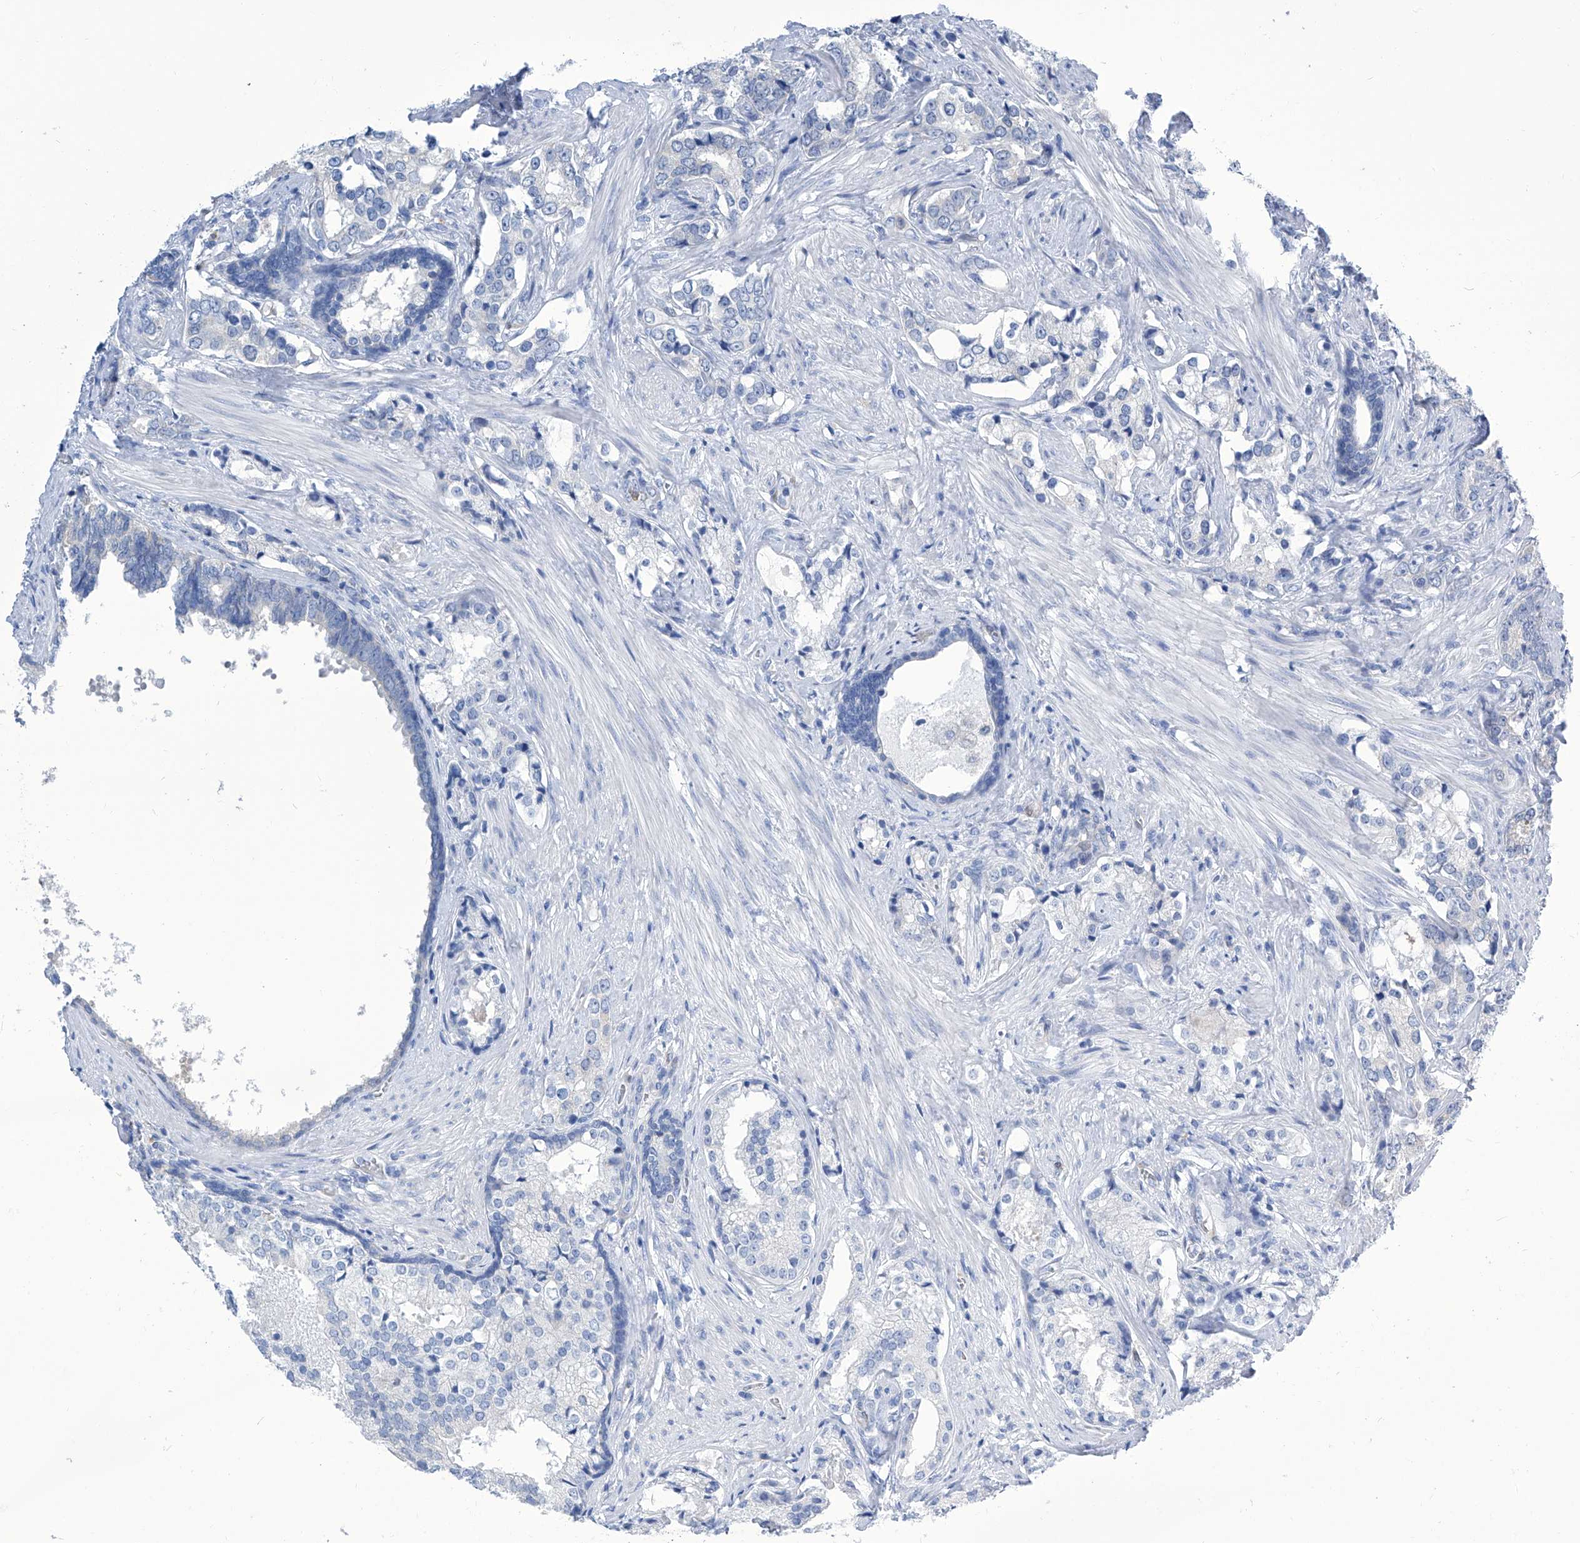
{"staining": {"intensity": "negative", "quantity": "none", "location": "none"}, "tissue": "prostate cancer", "cell_type": "Tumor cells", "image_type": "cancer", "snomed": [{"axis": "morphology", "description": "Adenocarcinoma, High grade"}, {"axis": "topography", "description": "Prostate"}], "caption": "High magnification brightfield microscopy of prostate cancer stained with DAB (3,3'-diaminobenzidine) (brown) and counterstained with hematoxylin (blue): tumor cells show no significant positivity. The staining was performed using DAB to visualize the protein expression in brown, while the nuclei were stained in blue with hematoxylin (Magnification: 20x).", "gene": "IMPA2", "patient": {"sex": "male", "age": 58}}